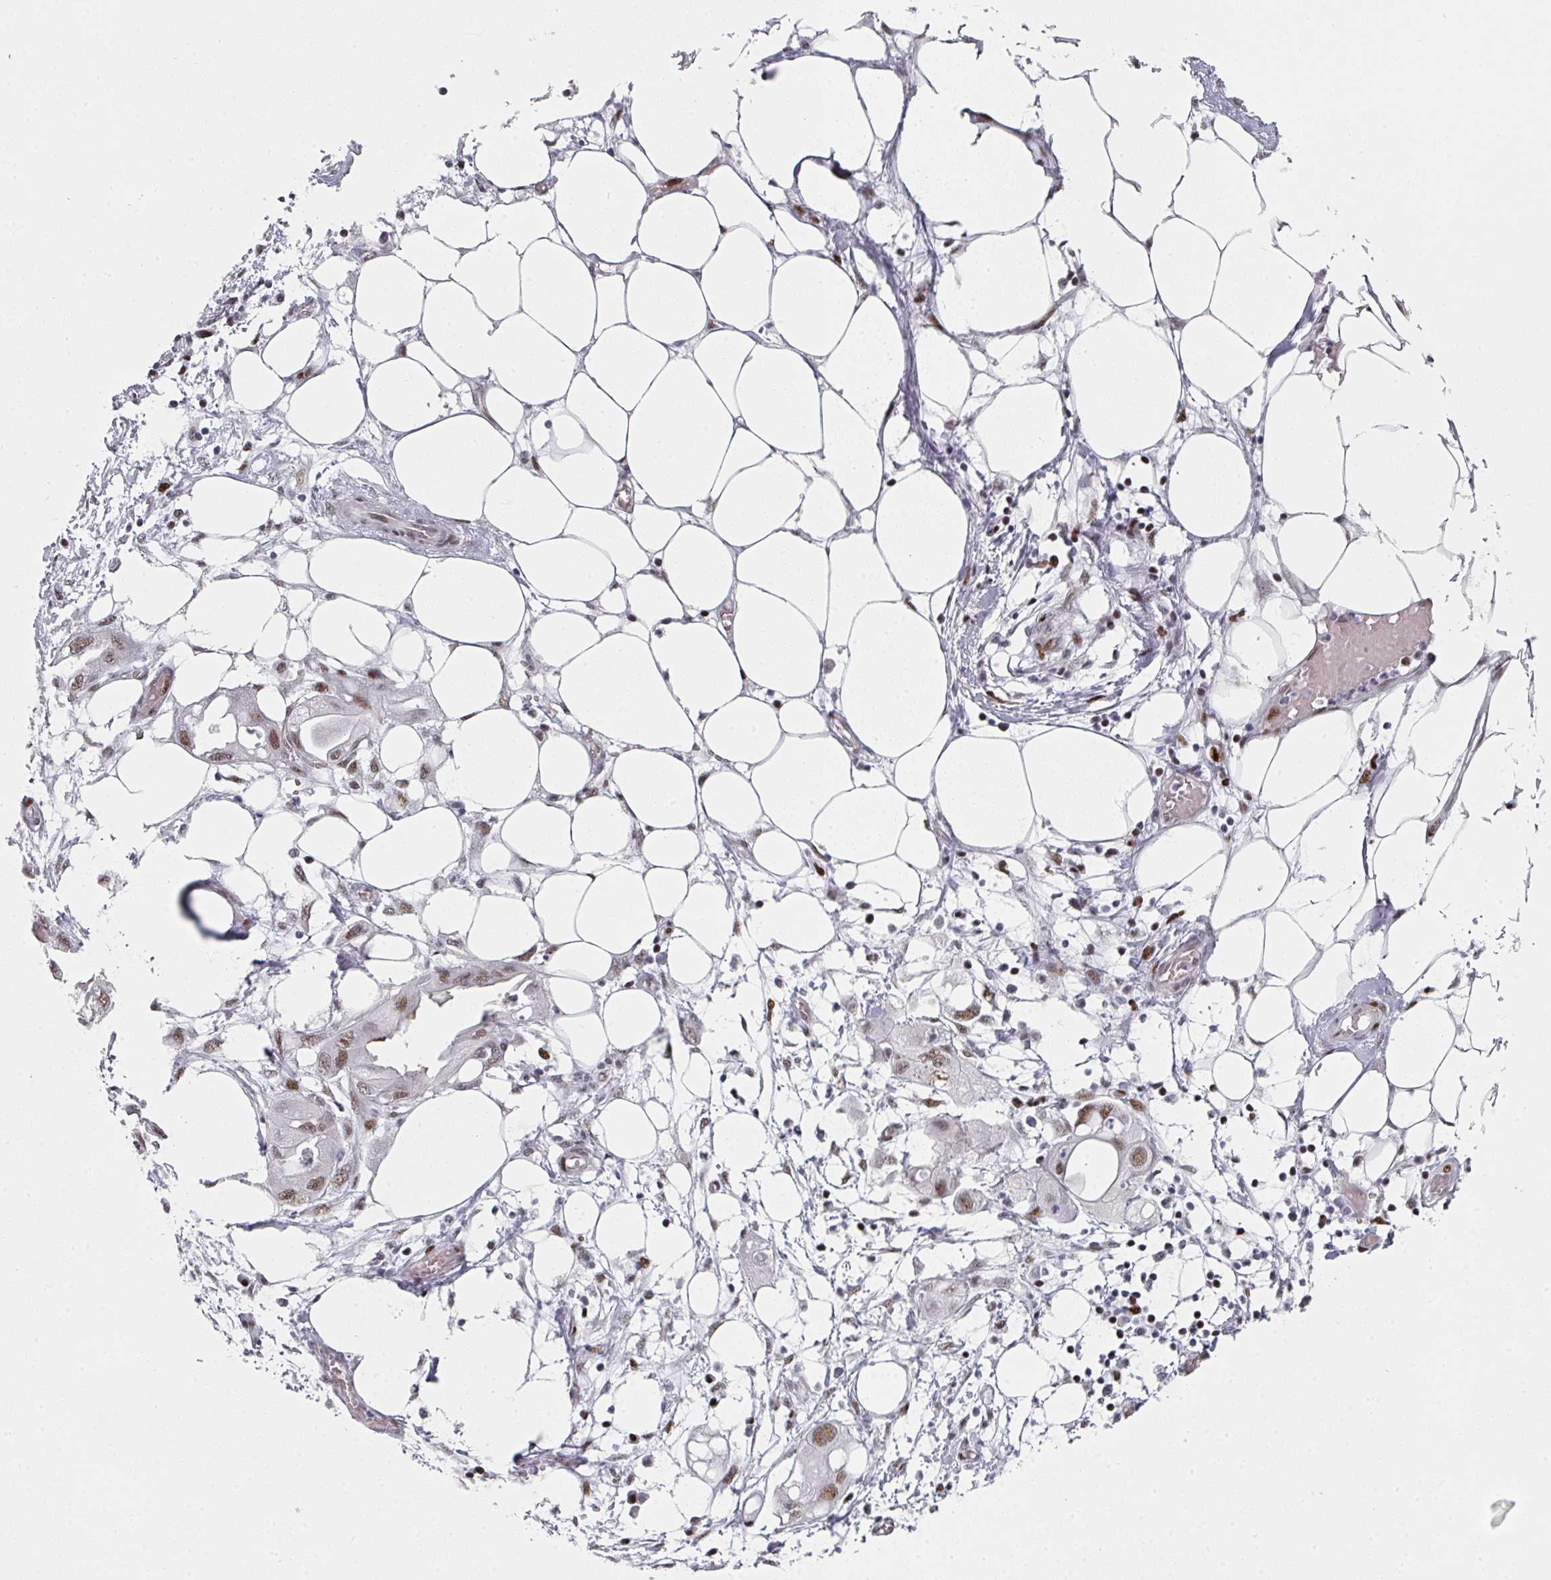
{"staining": {"intensity": "moderate", "quantity": "25%-75%", "location": "nuclear"}, "tissue": "endometrial cancer", "cell_type": "Tumor cells", "image_type": "cancer", "snomed": [{"axis": "morphology", "description": "Adenocarcinoma, NOS"}, {"axis": "morphology", "description": "Adenocarcinoma, metastatic, NOS"}, {"axis": "topography", "description": "Adipose tissue"}, {"axis": "topography", "description": "Endometrium"}], "caption": "This is a photomicrograph of immunohistochemistry (IHC) staining of endometrial cancer, which shows moderate expression in the nuclear of tumor cells.", "gene": "SF3B5", "patient": {"sex": "female", "age": 67}}